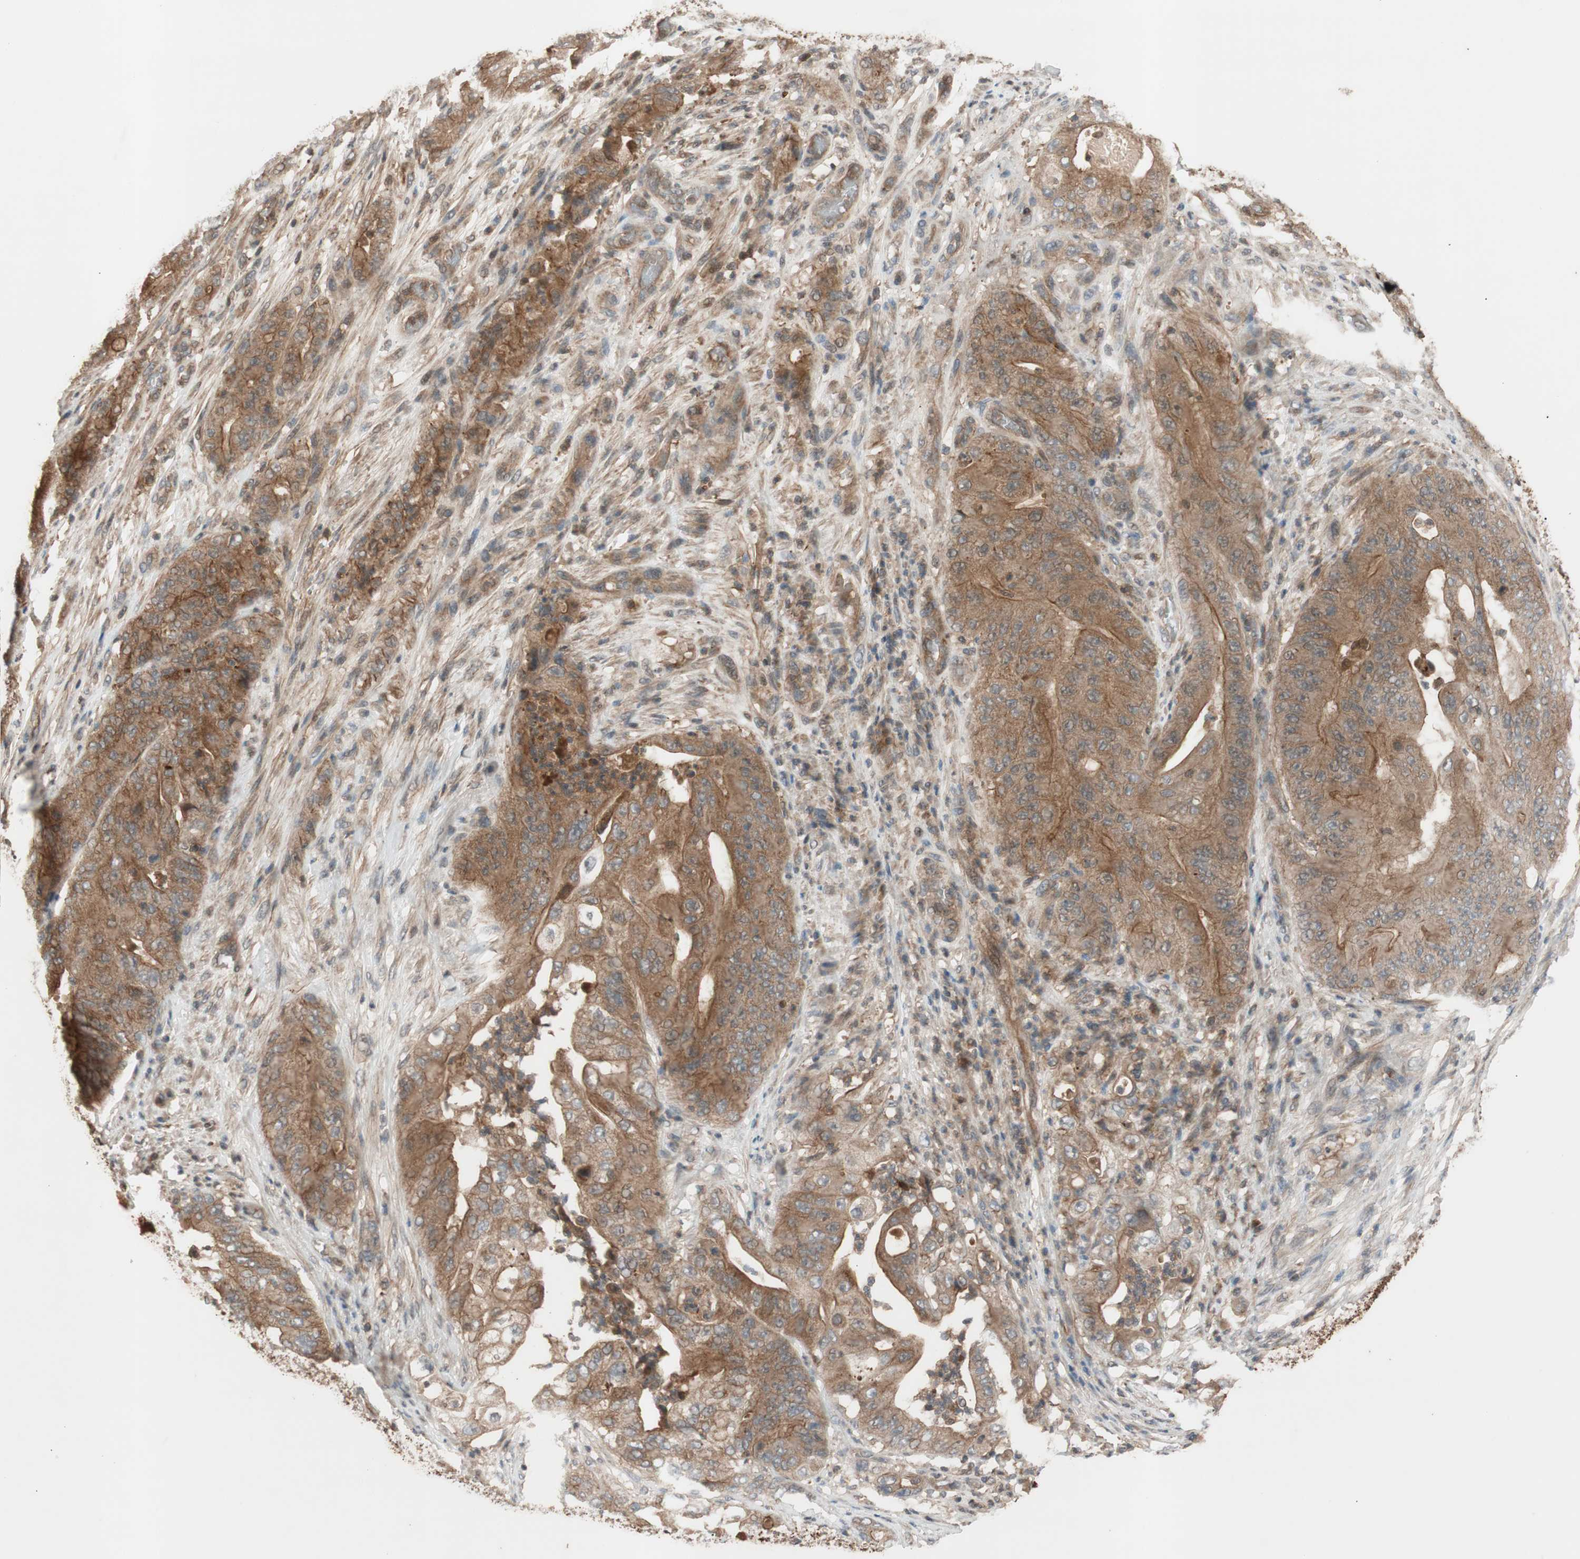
{"staining": {"intensity": "moderate", "quantity": ">75%", "location": "cytoplasmic/membranous"}, "tissue": "stomach cancer", "cell_type": "Tumor cells", "image_type": "cancer", "snomed": [{"axis": "morphology", "description": "Adenocarcinoma, NOS"}, {"axis": "topography", "description": "Stomach"}], "caption": "Stomach cancer stained for a protein (brown) reveals moderate cytoplasmic/membranous positive staining in about >75% of tumor cells.", "gene": "EPHA8", "patient": {"sex": "female", "age": 73}}